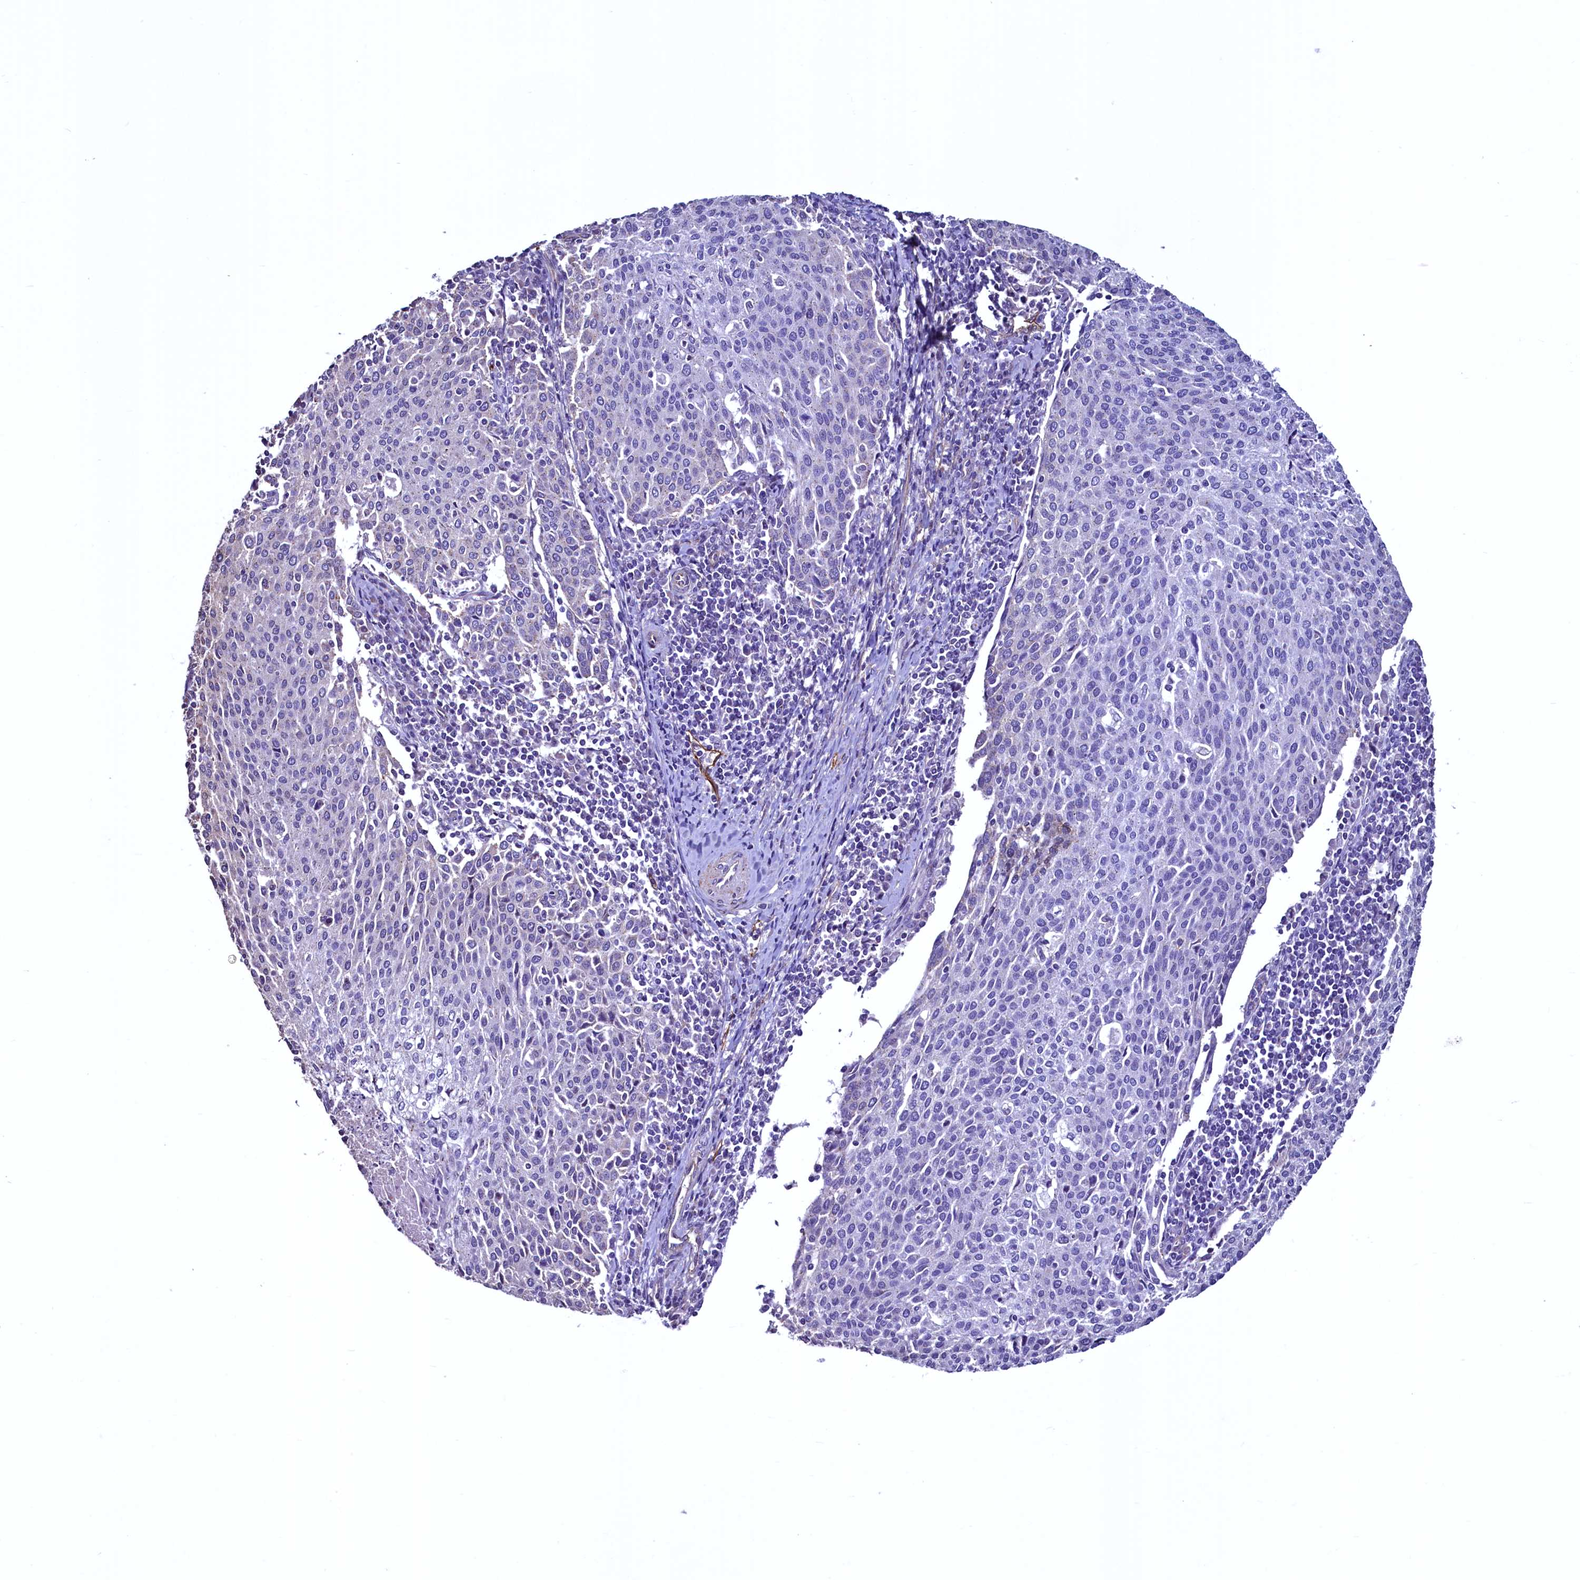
{"staining": {"intensity": "negative", "quantity": "none", "location": "none"}, "tissue": "cervical cancer", "cell_type": "Tumor cells", "image_type": "cancer", "snomed": [{"axis": "morphology", "description": "Squamous cell carcinoma, NOS"}, {"axis": "topography", "description": "Cervix"}], "caption": "Tumor cells show no significant expression in cervical squamous cell carcinoma.", "gene": "PALM", "patient": {"sex": "female", "age": 46}}